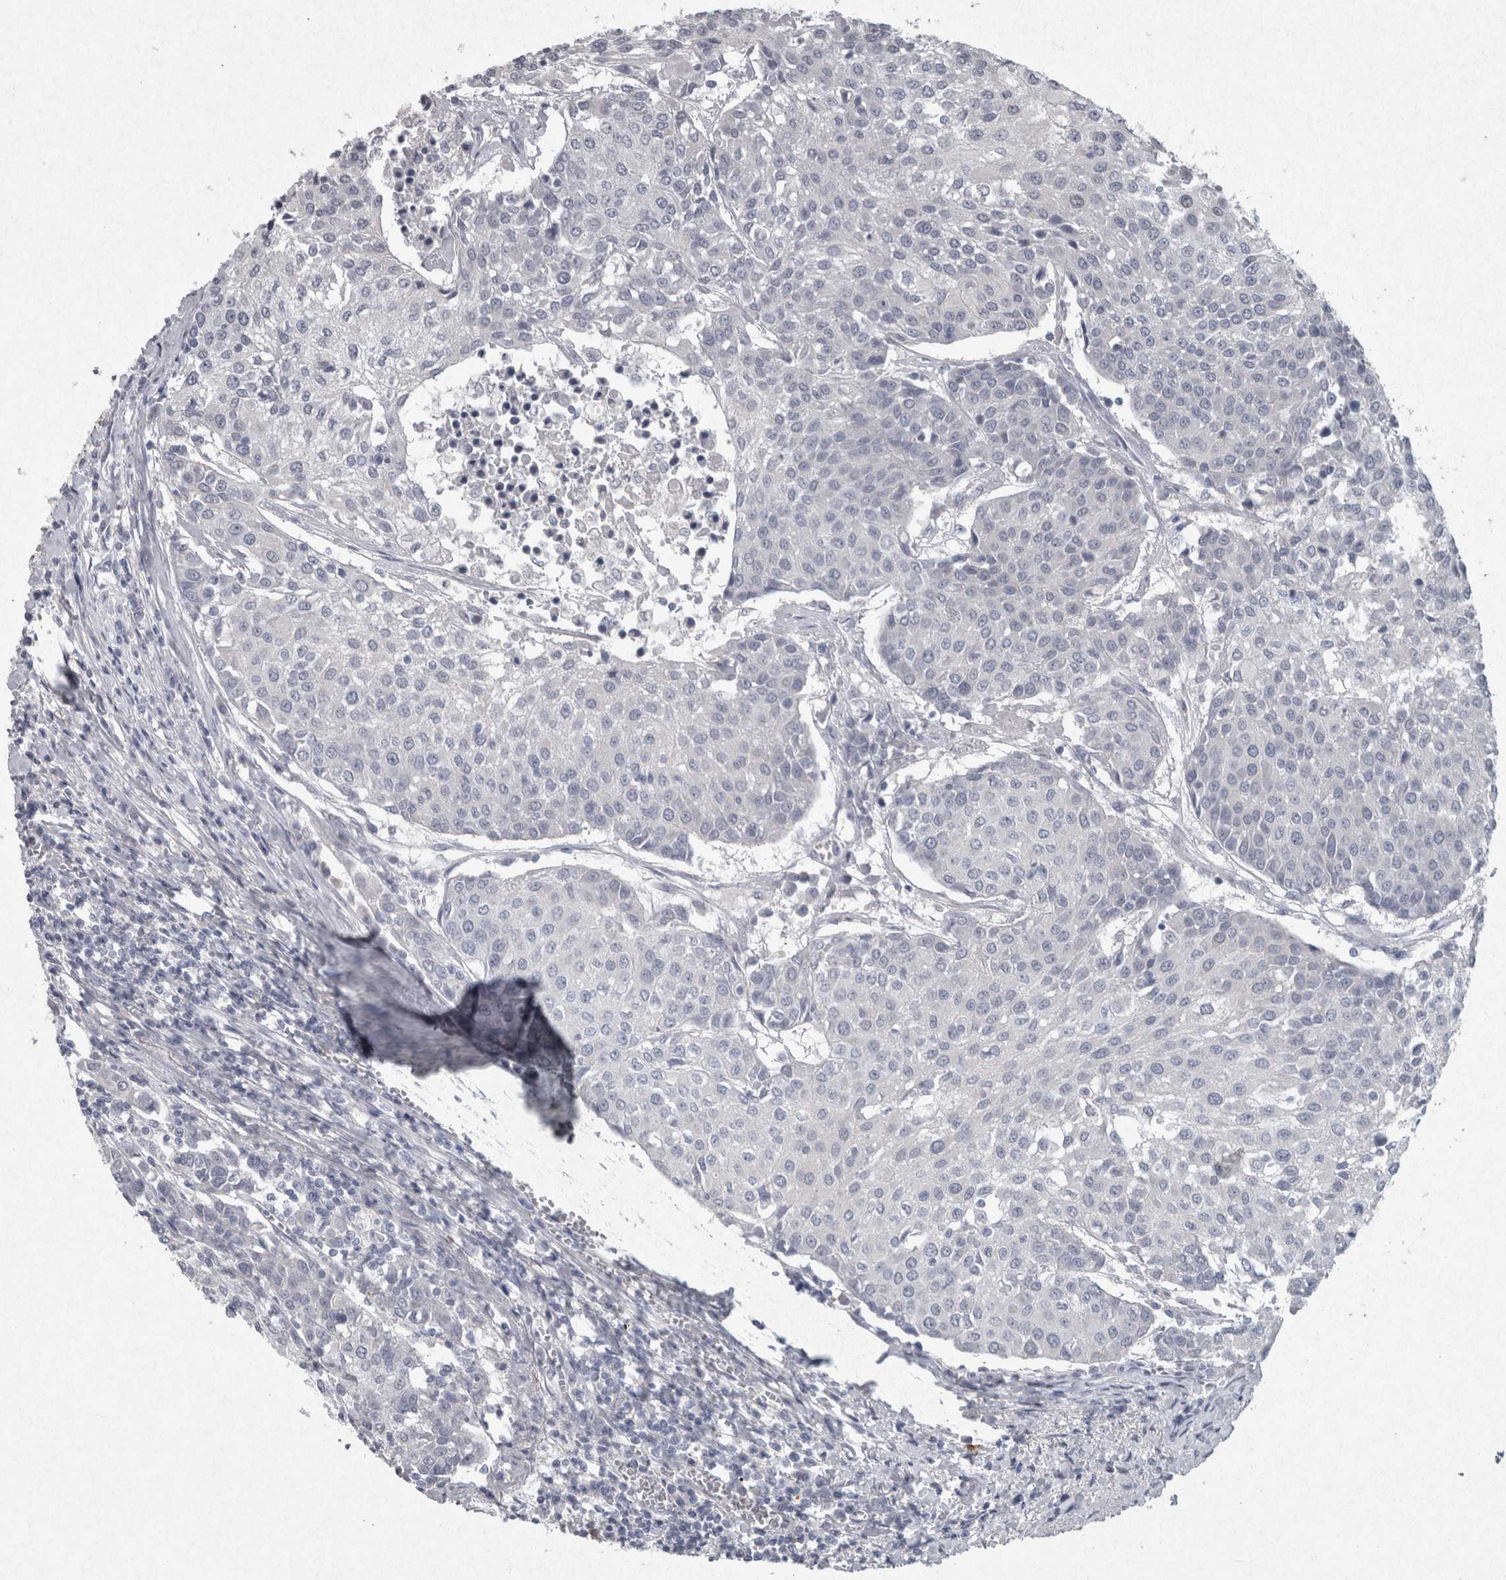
{"staining": {"intensity": "negative", "quantity": "none", "location": "none"}, "tissue": "urothelial cancer", "cell_type": "Tumor cells", "image_type": "cancer", "snomed": [{"axis": "morphology", "description": "Urothelial carcinoma, High grade"}, {"axis": "topography", "description": "Urinary bladder"}], "caption": "DAB immunohistochemical staining of human urothelial cancer displays no significant positivity in tumor cells.", "gene": "PDX1", "patient": {"sex": "female", "age": 85}}